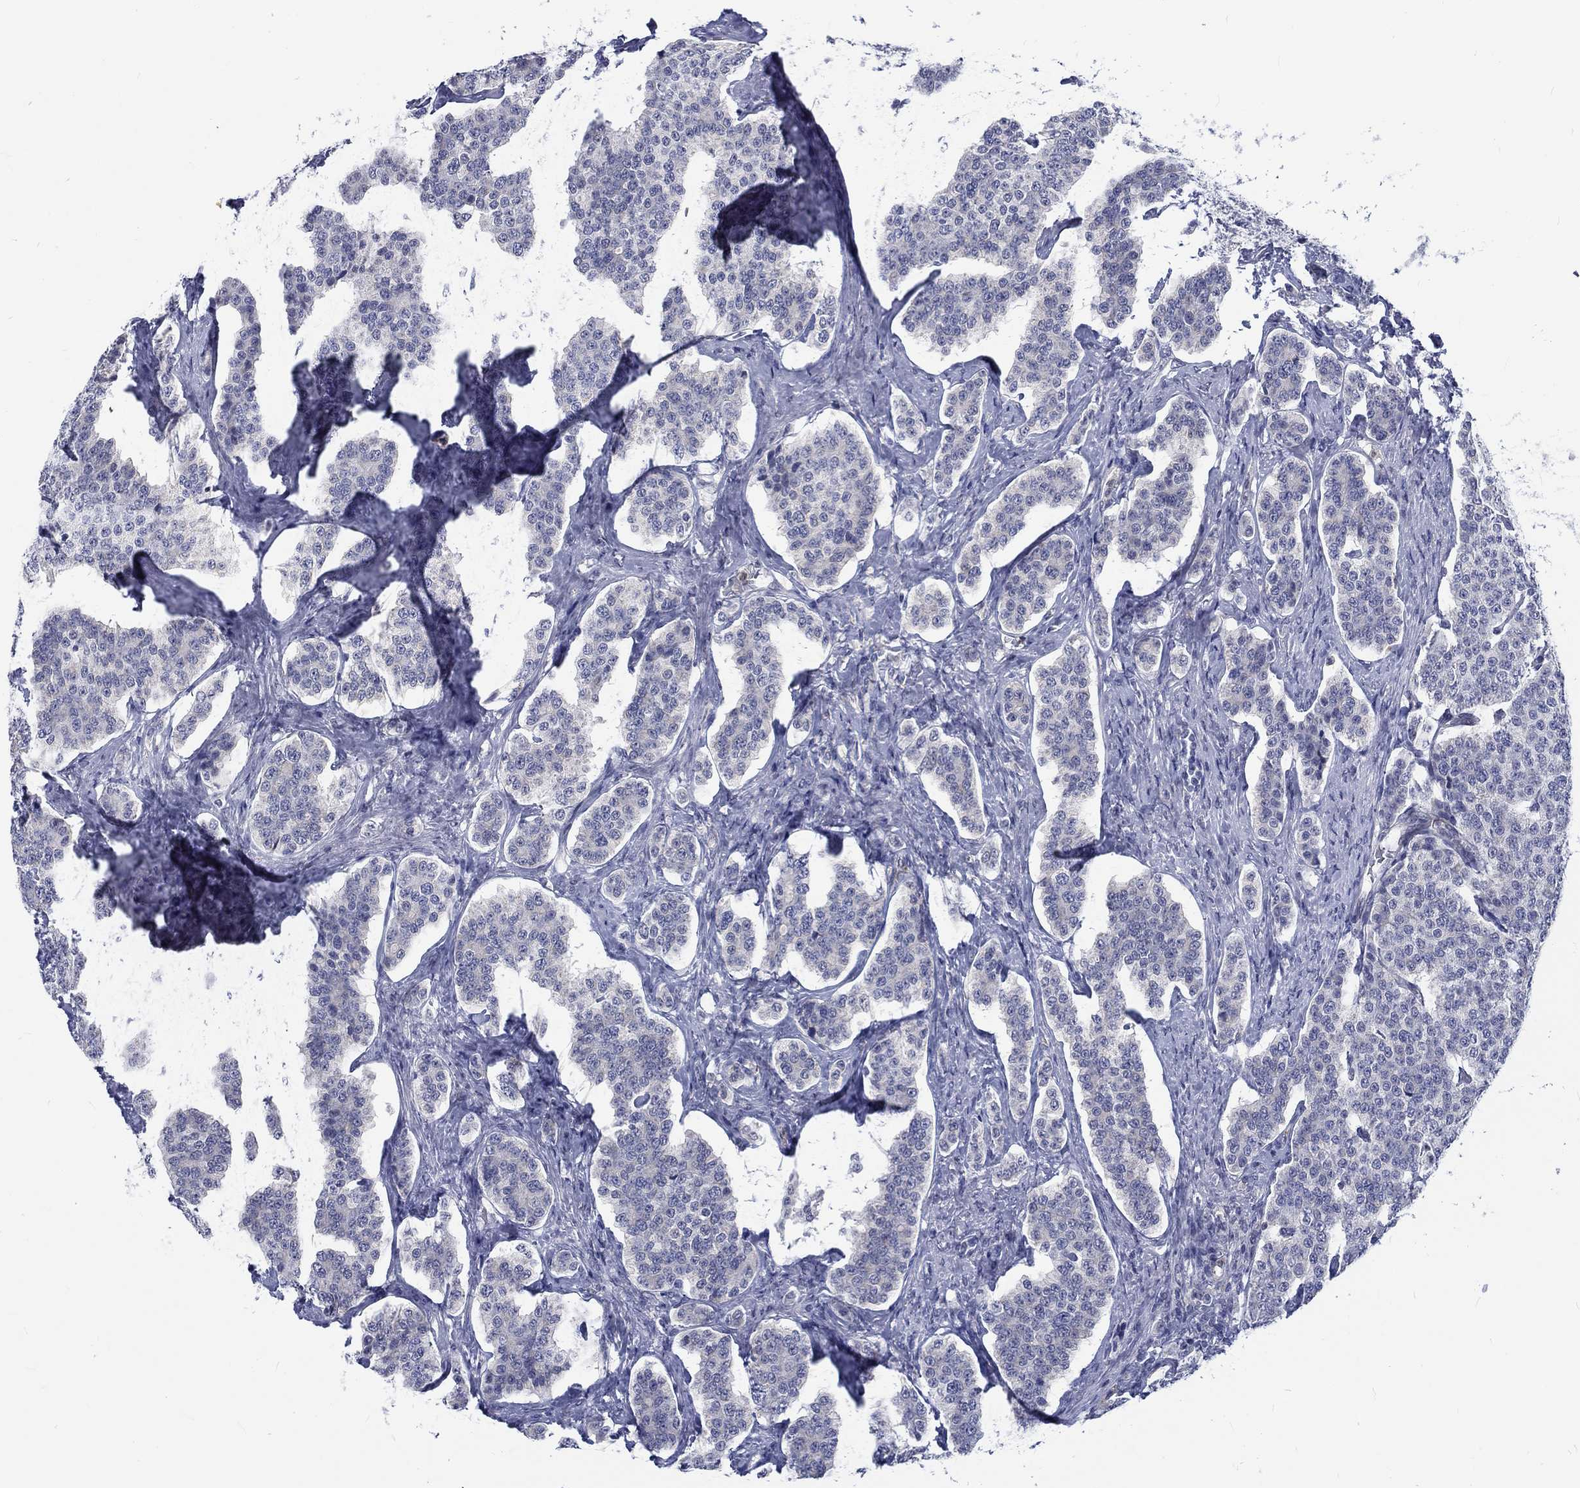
{"staining": {"intensity": "negative", "quantity": "none", "location": "none"}, "tissue": "carcinoid", "cell_type": "Tumor cells", "image_type": "cancer", "snomed": [{"axis": "morphology", "description": "Carcinoid, malignant, NOS"}, {"axis": "topography", "description": "Small intestine"}], "caption": "A photomicrograph of carcinoid (malignant) stained for a protein displays no brown staining in tumor cells. (DAB IHC, high magnification).", "gene": "ST6GALNAC1", "patient": {"sex": "female", "age": 58}}